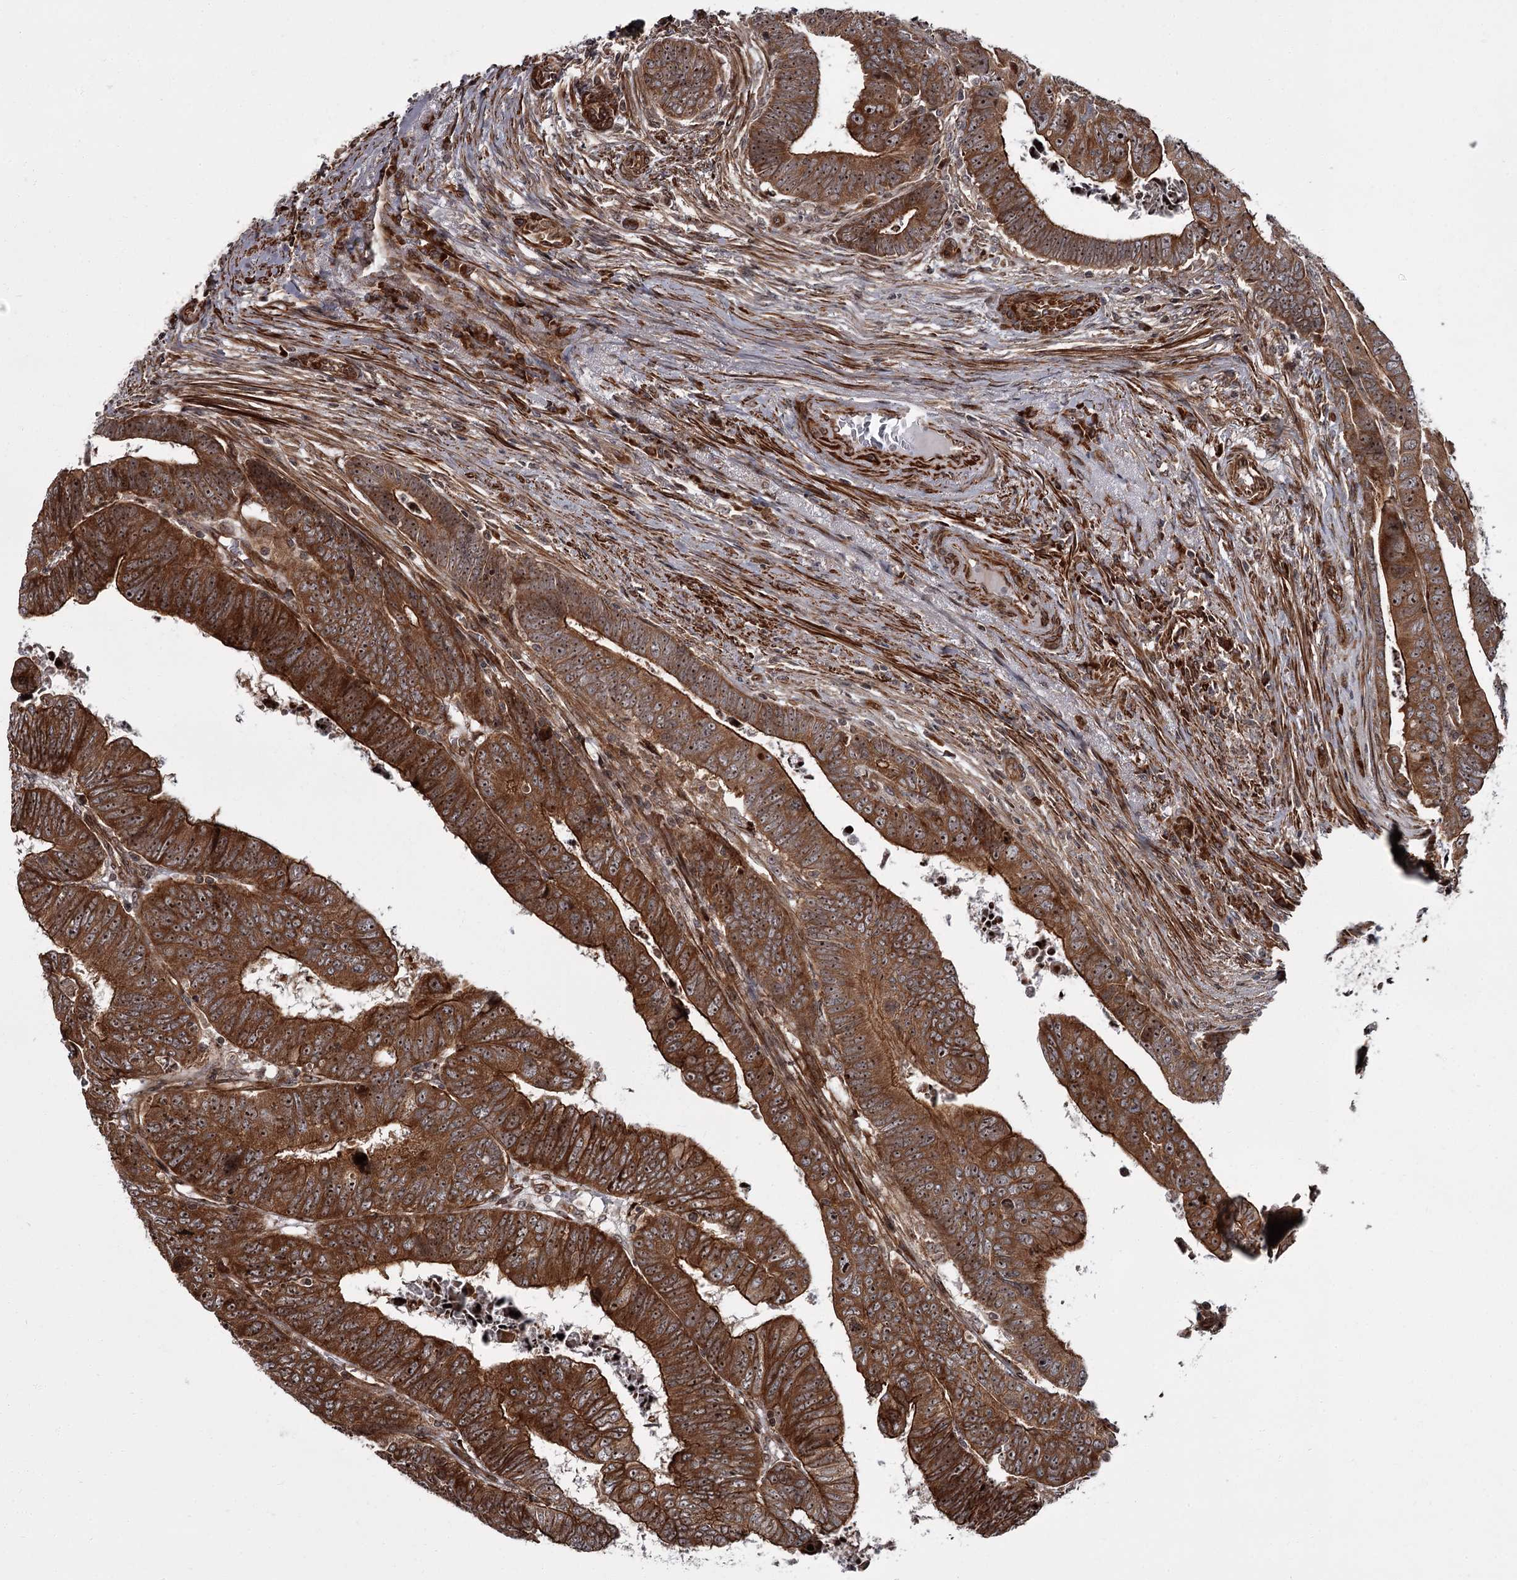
{"staining": {"intensity": "strong", "quantity": ">75%", "location": "cytoplasmic/membranous,nuclear"}, "tissue": "colorectal cancer", "cell_type": "Tumor cells", "image_type": "cancer", "snomed": [{"axis": "morphology", "description": "Normal tissue, NOS"}, {"axis": "morphology", "description": "Adenocarcinoma, NOS"}, {"axis": "topography", "description": "Rectum"}], "caption": "Immunohistochemistry (IHC) (DAB) staining of adenocarcinoma (colorectal) reveals strong cytoplasmic/membranous and nuclear protein expression in approximately >75% of tumor cells. The protein is shown in brown color, while the nuclei are stained blue.", "gene": "THAP9", "patient": {"sex": "female", "age": 65}}